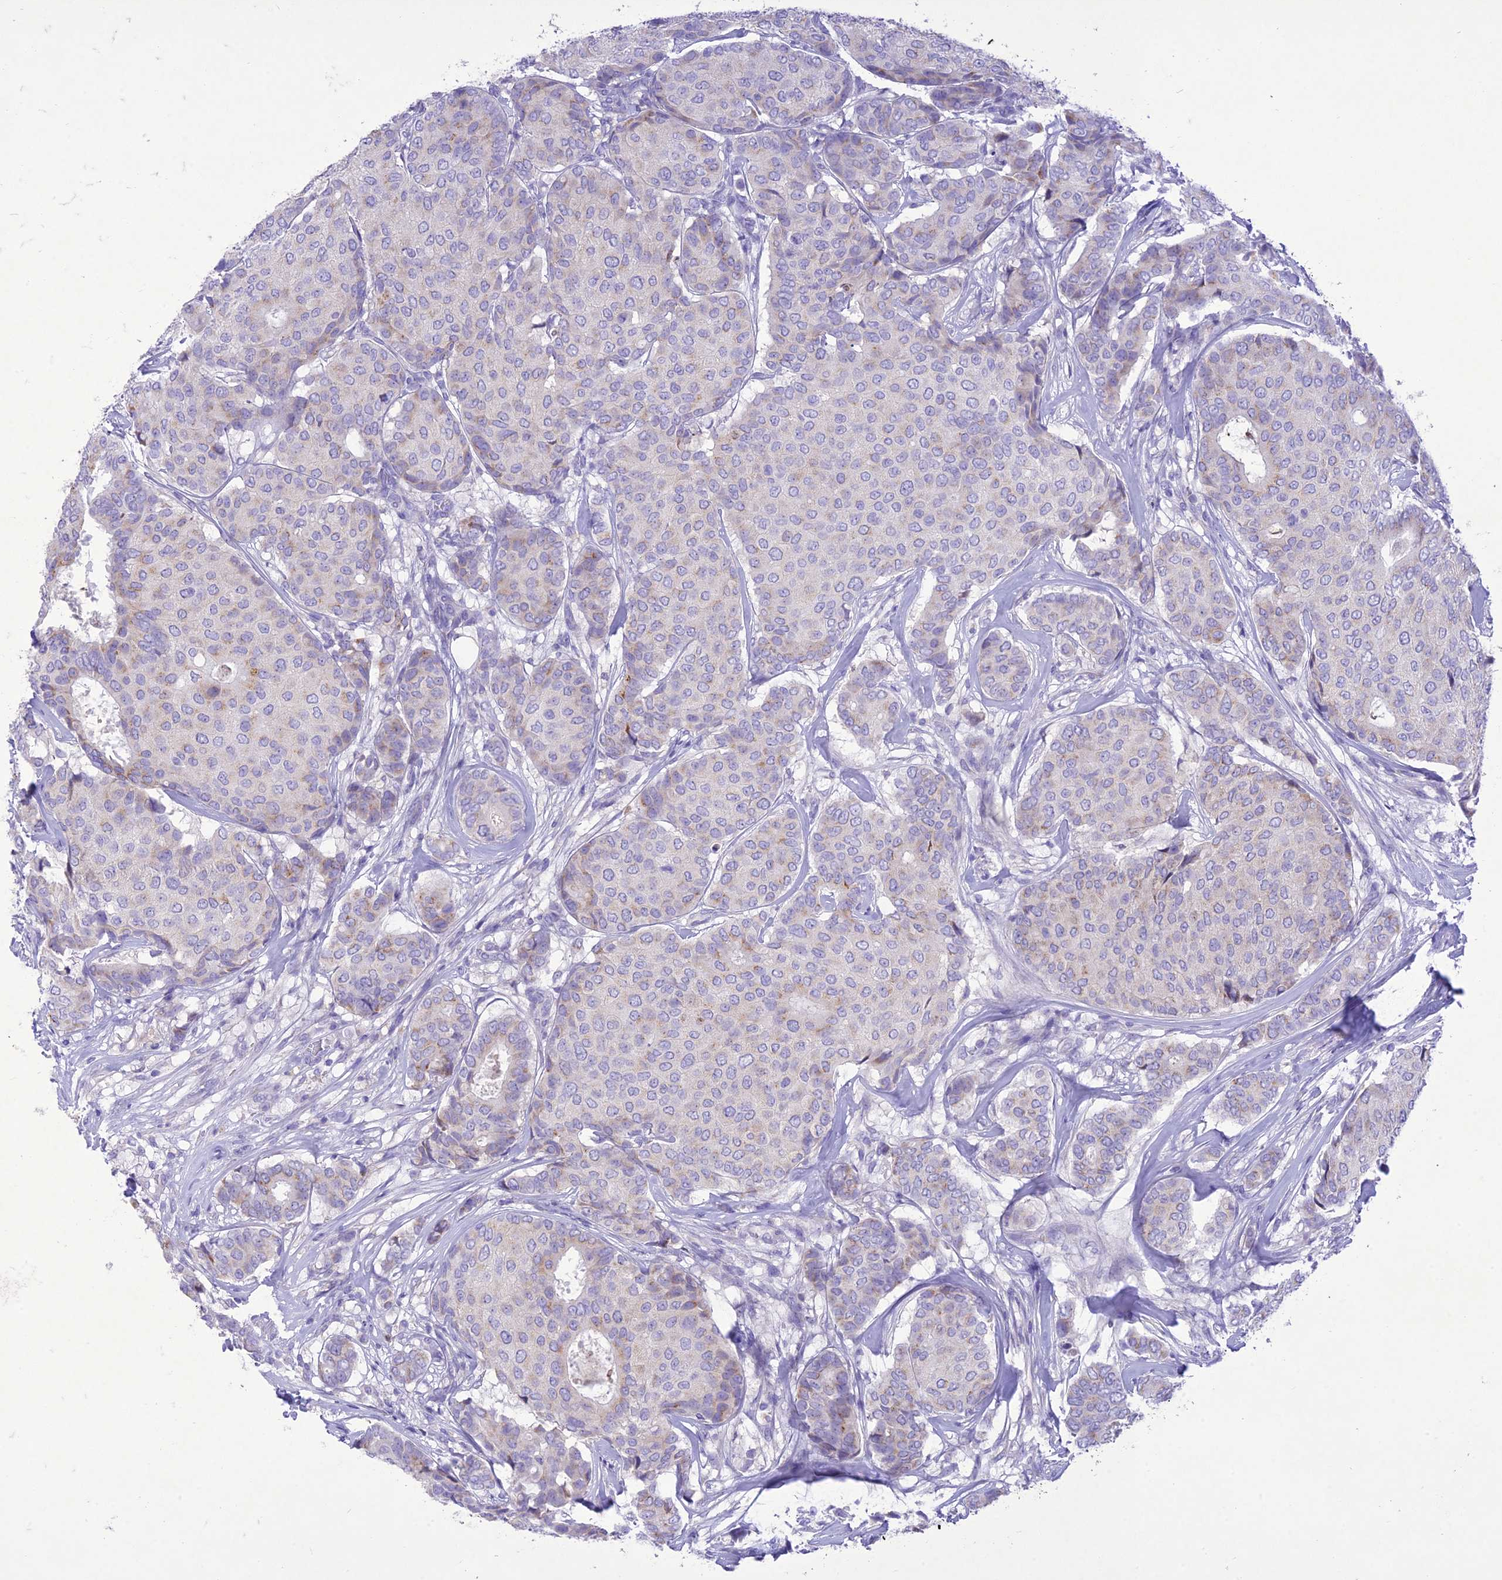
{"staining": {"intensity": "weak", "quantity": "<25%", "location": "cytoplasmic/membranous"}, "tissue": "breast cancer", "cell_type": "Tumor cells", "image_type": "cancer", "snomed": [{"axis": "morphology", "description": "Duct carcinoma"}, {"axis": "topography", "description": "Breast"}], "caption": "Immunohistochemistry of breast cancer (invasive ductal carcinoma) demonstrates no expression in tumor cells.", "gene": "SLC13A5", "patient": {"sex": "female", "age": 75}}